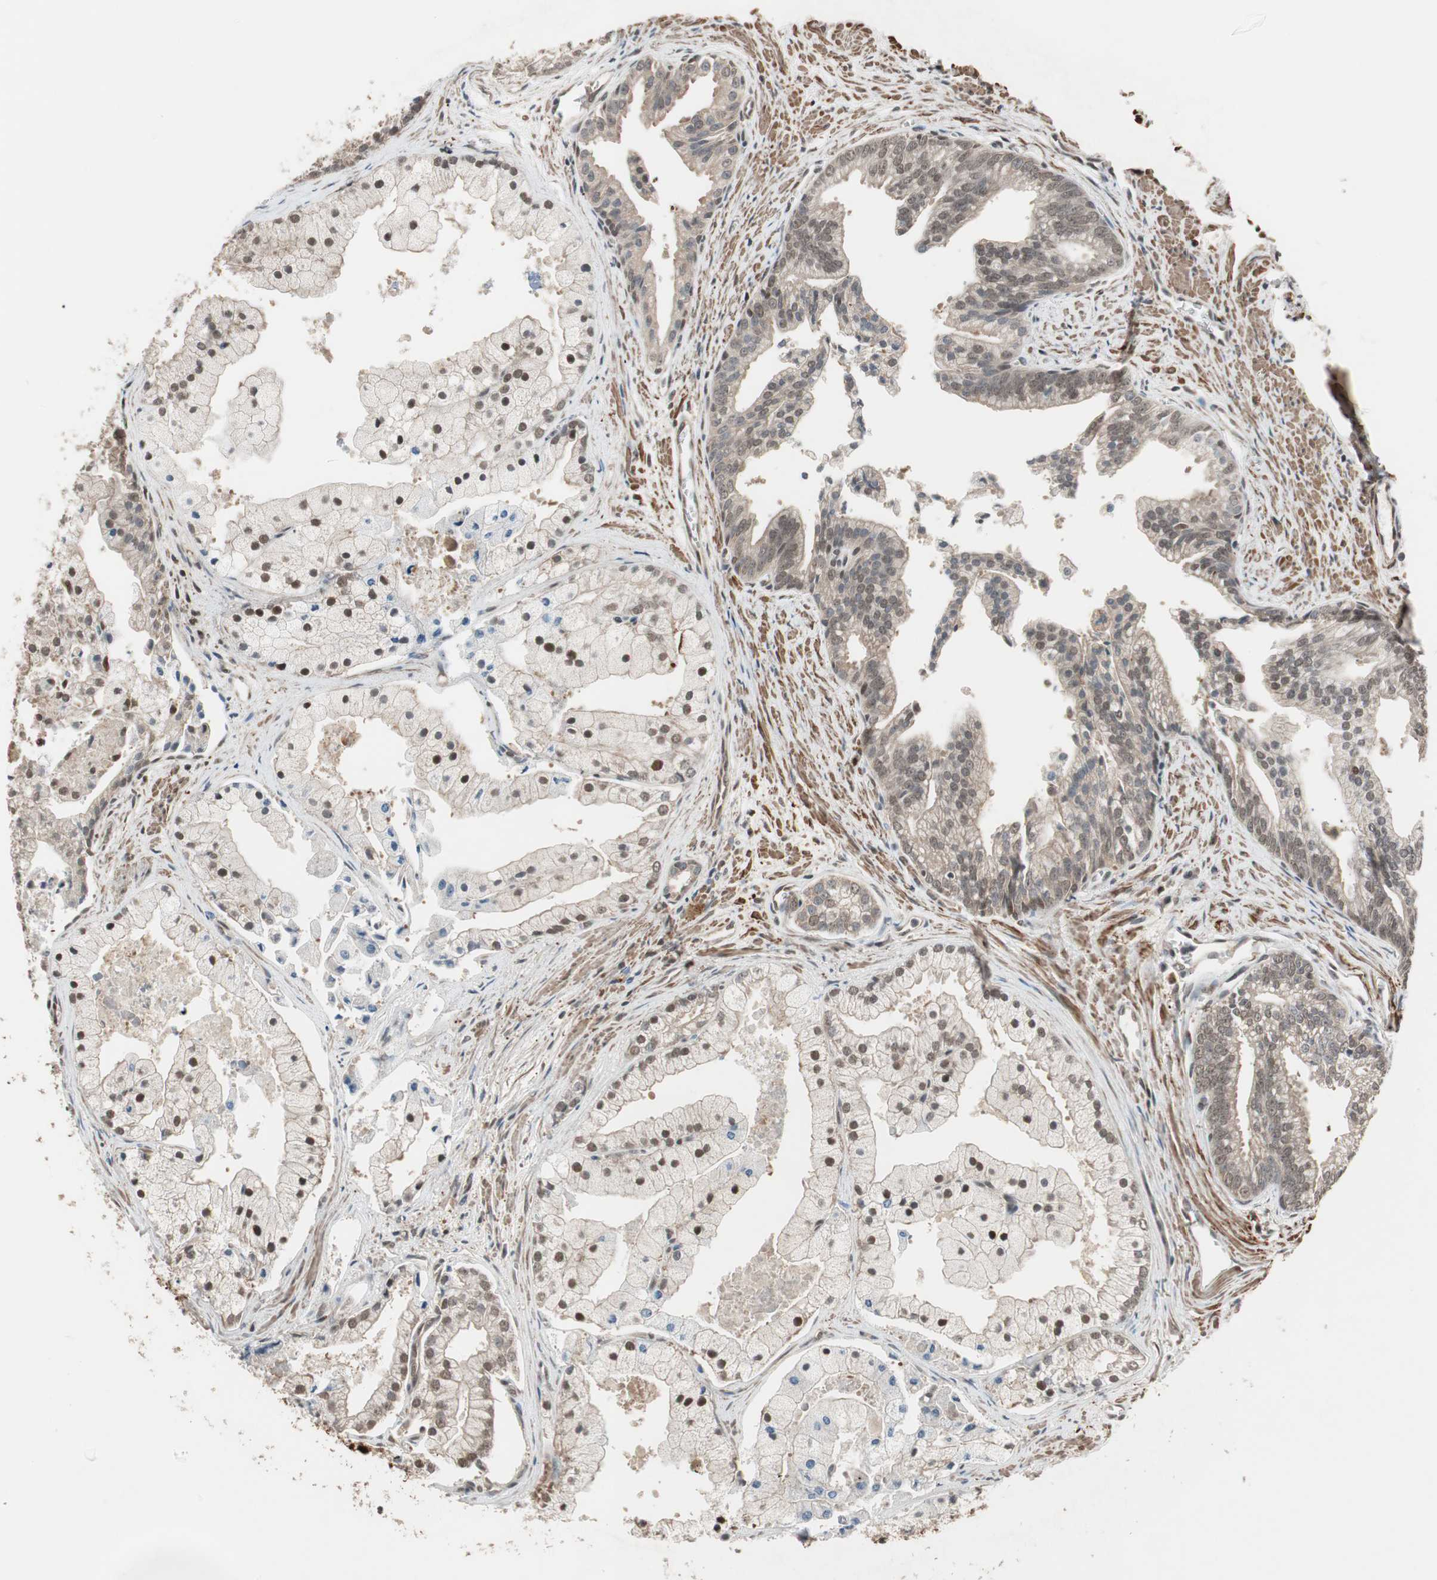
{"staining": {"intensity": "moderate", "quantity": "25%-75%", "location": "nuclear"}, "tissue": "prostate cancer", "cell_type": "Tumor cells", "image_type": "cancer", "snomed": [{"axis": "morphology", "description": "Adenocarcinoma, High grade"}, {"axis": "topography", "description": "Prostate"}], "caption": "IHC photomicrograph of neoplastic tissue: human prostate cancer (high-grade adenocarcinoma) stained using IHC displays medium levels of moderate protein expression localized specifically in the nuclear of tumor cells, appearing as a nuclear brown color.", "gene": "DRAP1", "patient": {"sex": "male", "age": 67}}